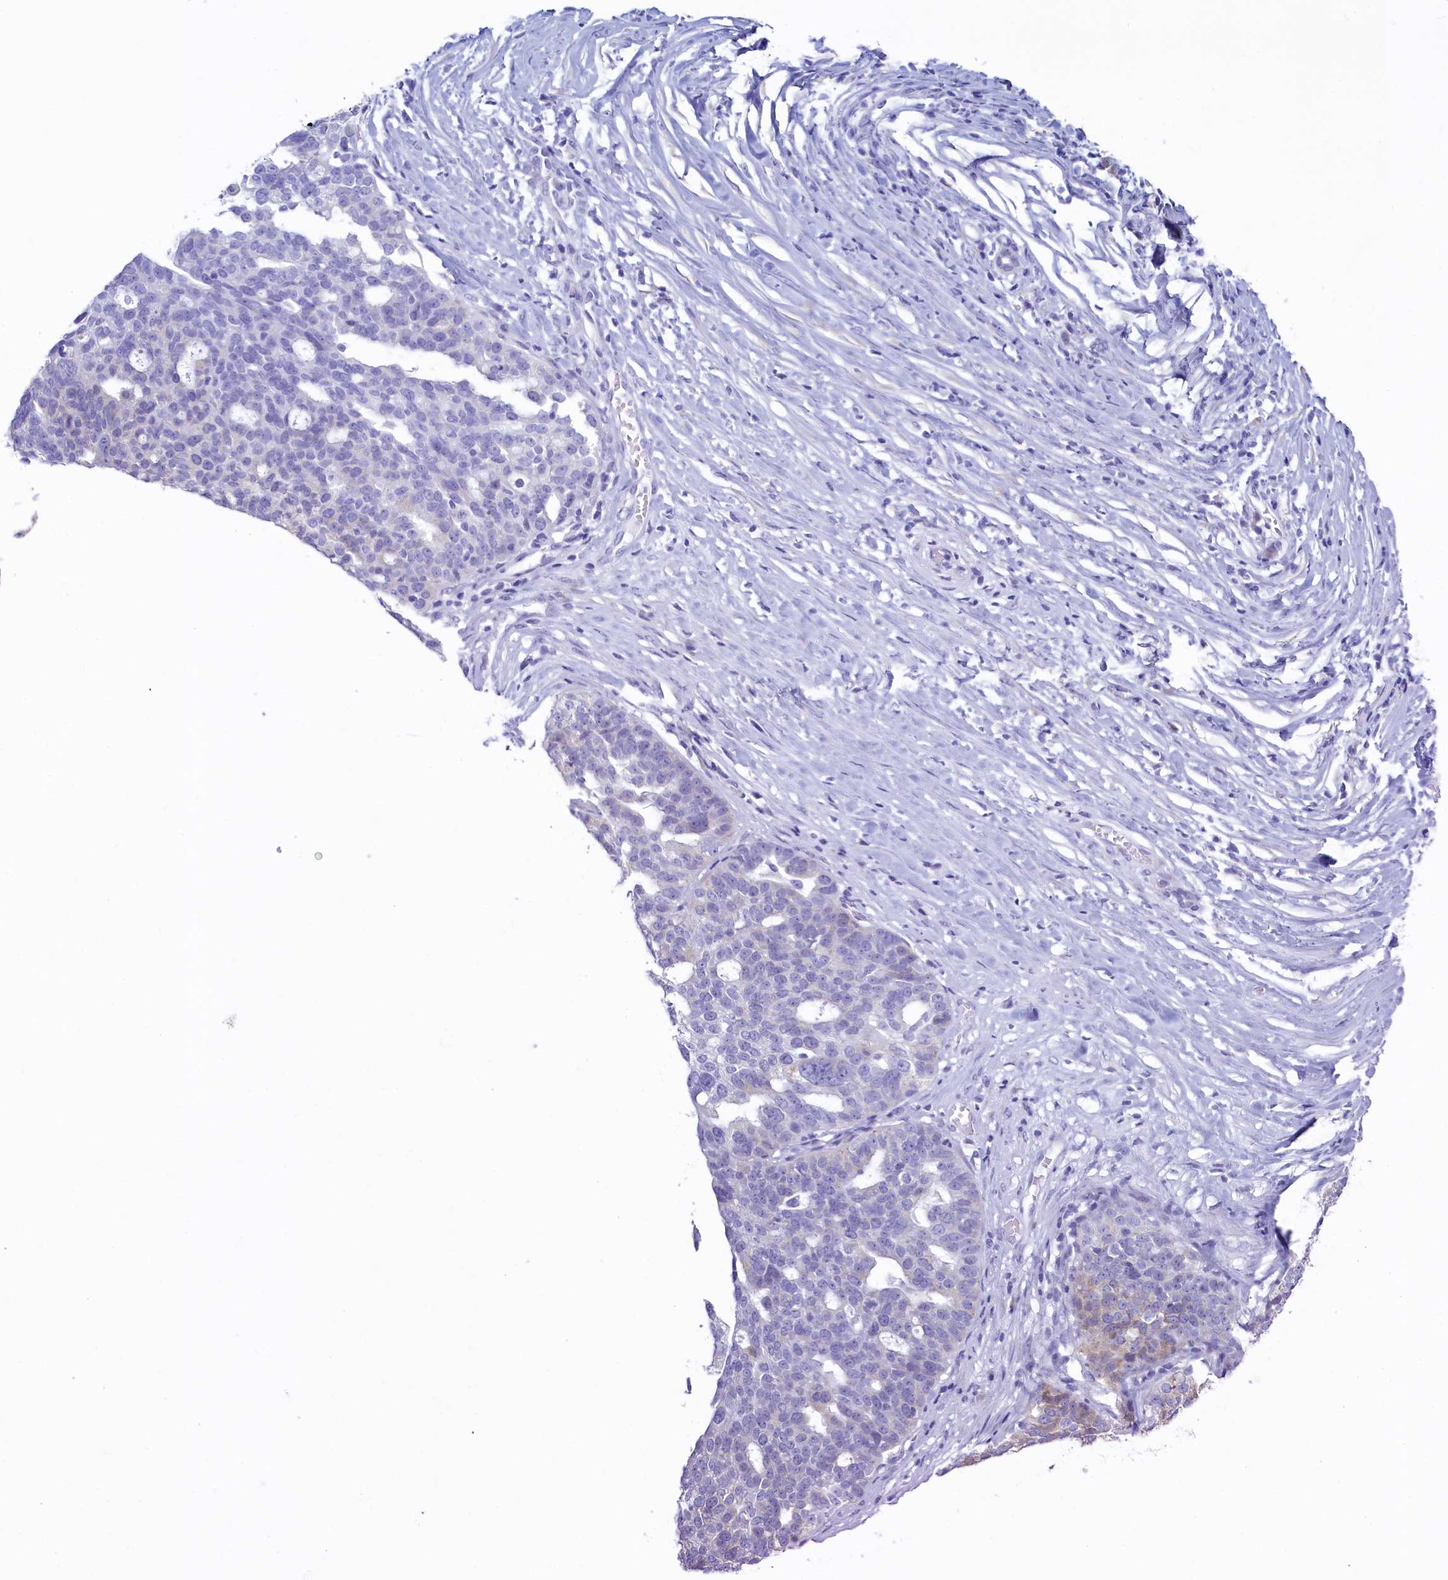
{"staining": {"intensity": "weak", "quantity": "<25%", "location": "cytoplasmic/membranous"}, "tissue": "ovarian cancer", "cell_type": "Tumor cells", "image_type": "cancer", "snomed": [{"axis": "morphology", "description": "Cystadenocarcinoma, serous, NOS"}, {"axis": "topography", "description": "Ovary"}], "caption": "A high-resolution photomicrograph shows immunohistochemistry staining of ovarian cancer (serous cystadenocarcinoma), which shows no significant positivity in tumor cells. Brightfield microscopy of IHC stained with DAB (3,3'-diaminobenzidine) (brown) and hematoxylin (blue), captured at high magnification.", "gene": "SKA3", "patient": {"sex": "female", "age": 59}}